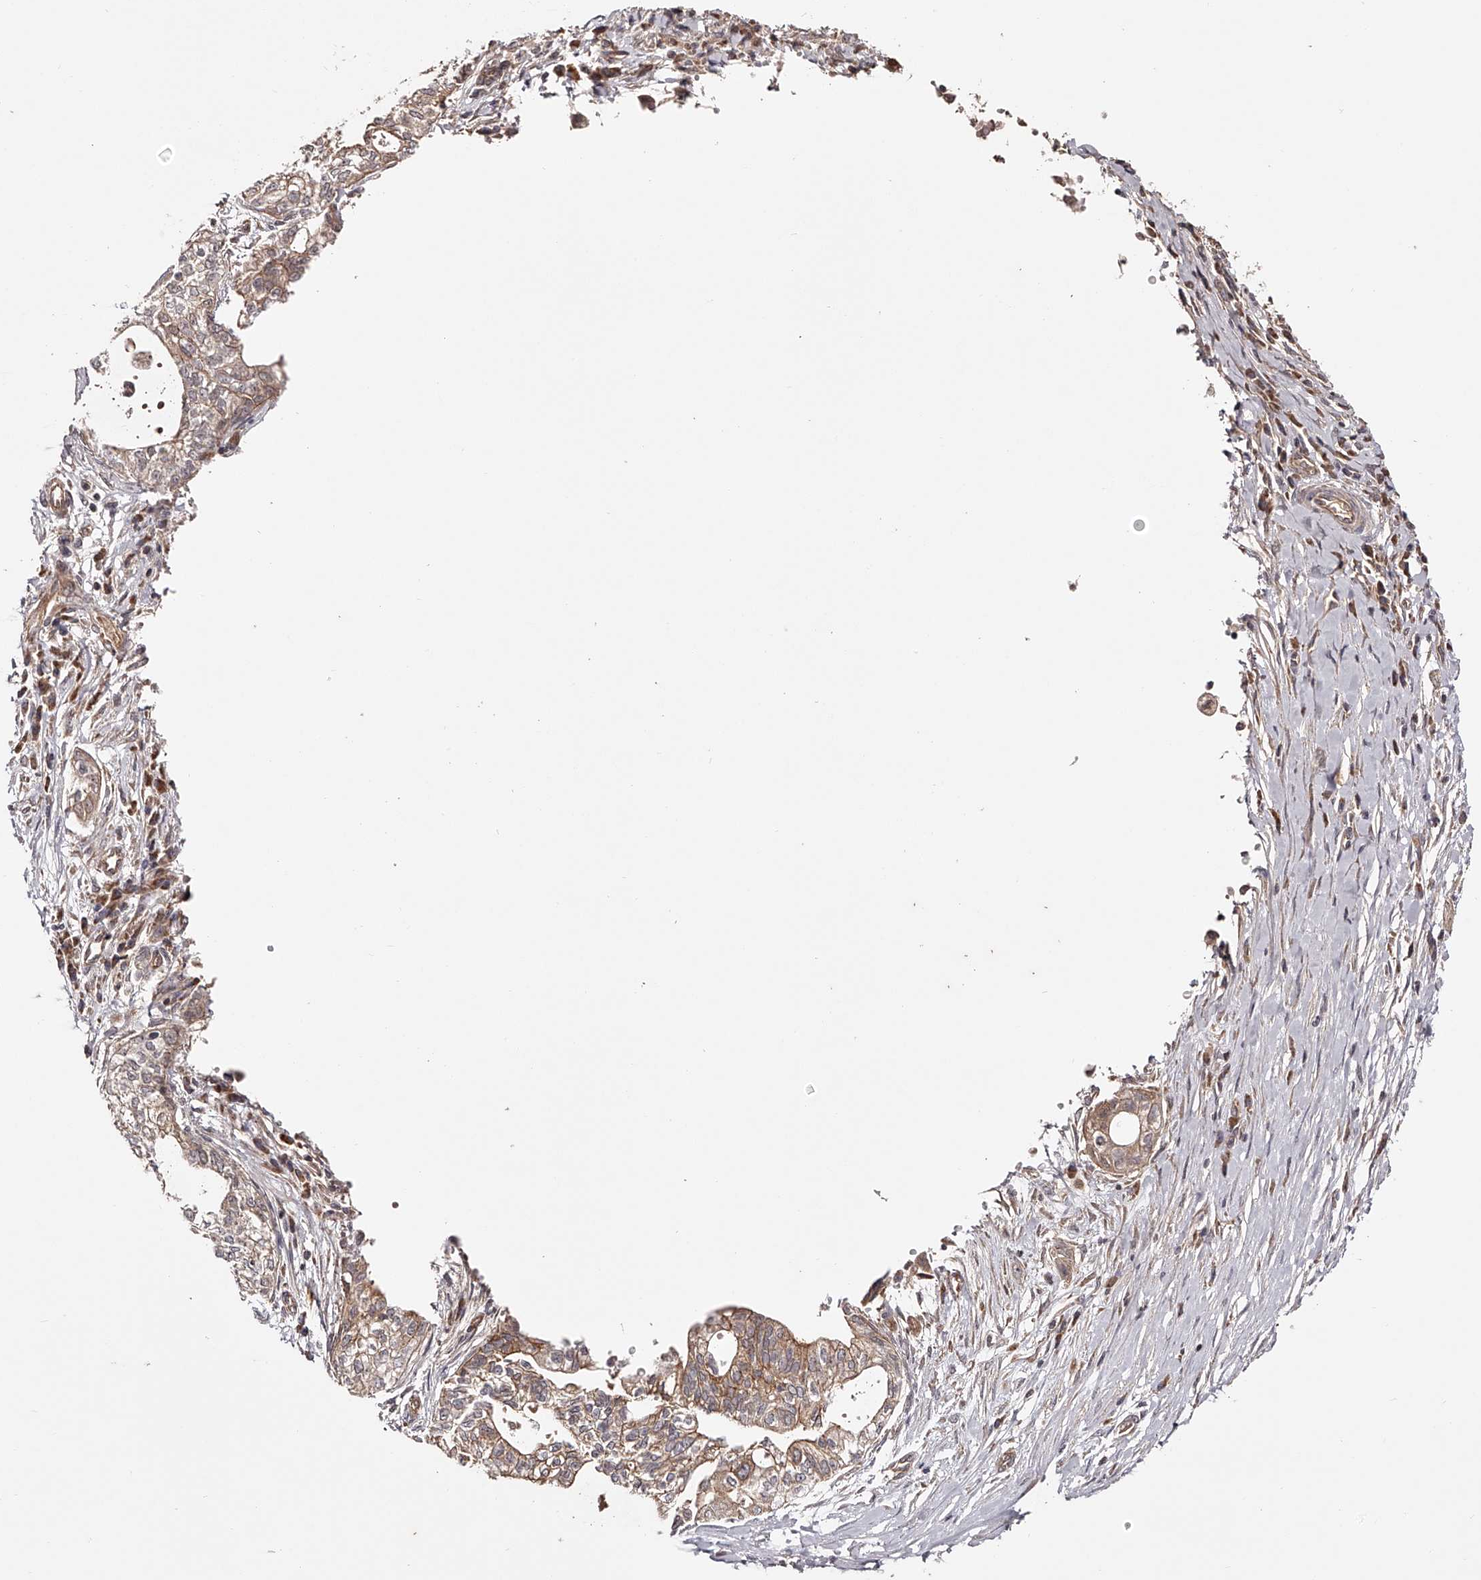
{"staining": {"intensity": "moderate", "quantity": ">75%", "location": "cytoplasmic/membranous"}, "tissue": "pancreatic cancer", "cell_type": "Tumor cells", "image_type": "cancer", "snomed": [{"axis": "morphology", "description": "Adenocarcinoma, NOS"}, {"axis": "topography", "description": "Pancreas"}], "caption": "Immunohistochemistry (IHC) image of human pancreatic cancer (adenocarcinoma) stained for a protein (brown), which shows medium levels of moderate cytoplasmic/membranous positivity in about >75% of tumor cells.", "gene": "USP21", "patient": {"sex": "male", "age": 72}}